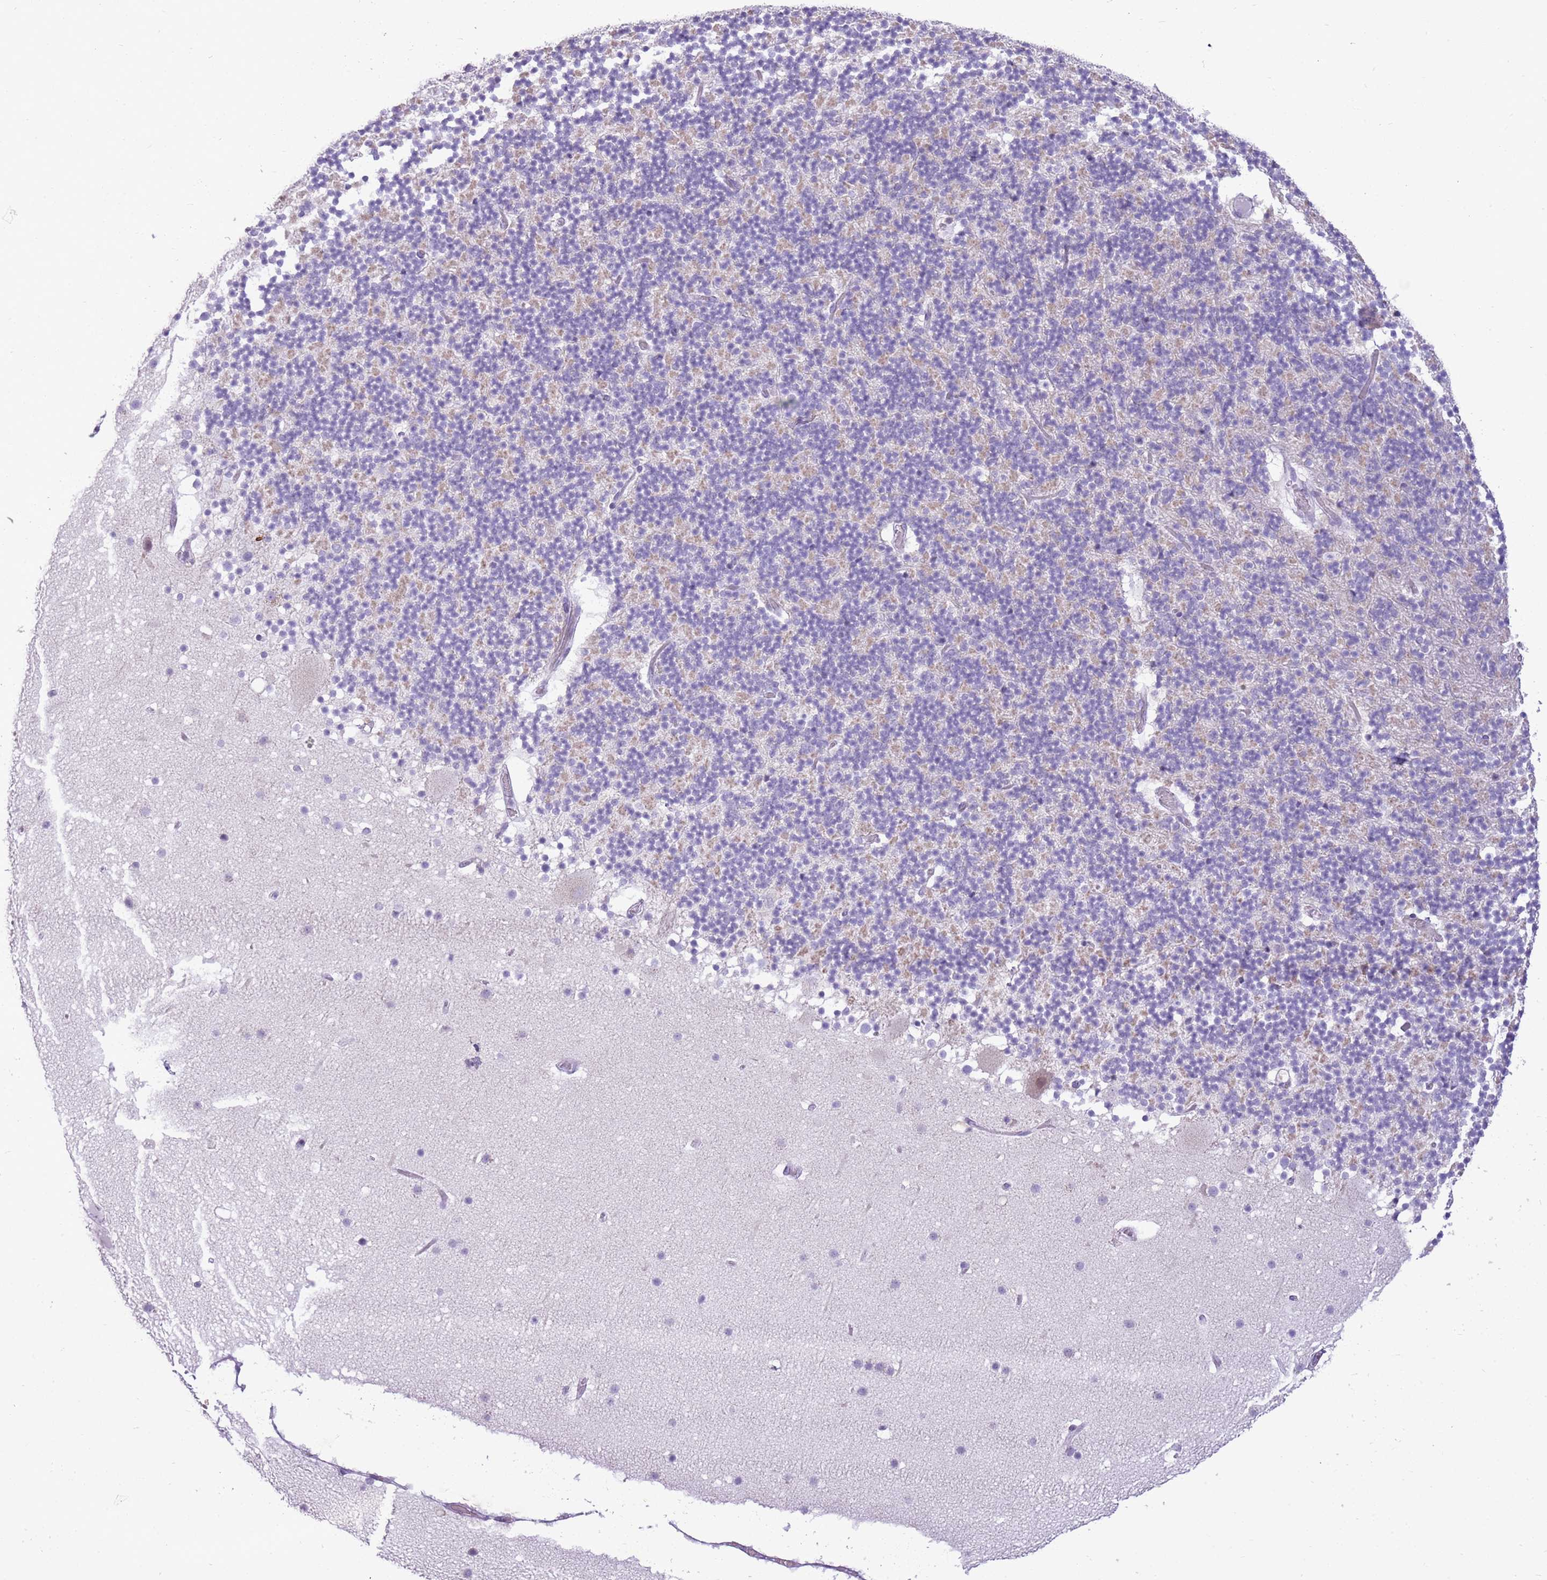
{"staining": {"intensity": "negative", "quantity": "none", "location": "none"}, "tissue": "cerebellum", "cell_type": "Cells in granular layer", "image_type": "normal", "snomed": [{"axis": "morphology", "description": "Normal tissue, NOS"}, {"axis": "topography", "description": "Cerebellum"}], "caption": "Immunohistochemical staining of benign cerebellum exhibits no significant expression in cells in granular layer. Nuclei are stained in blue.", "gene": "RPL3L", "patient": {"sex": "male", "age": 57}}